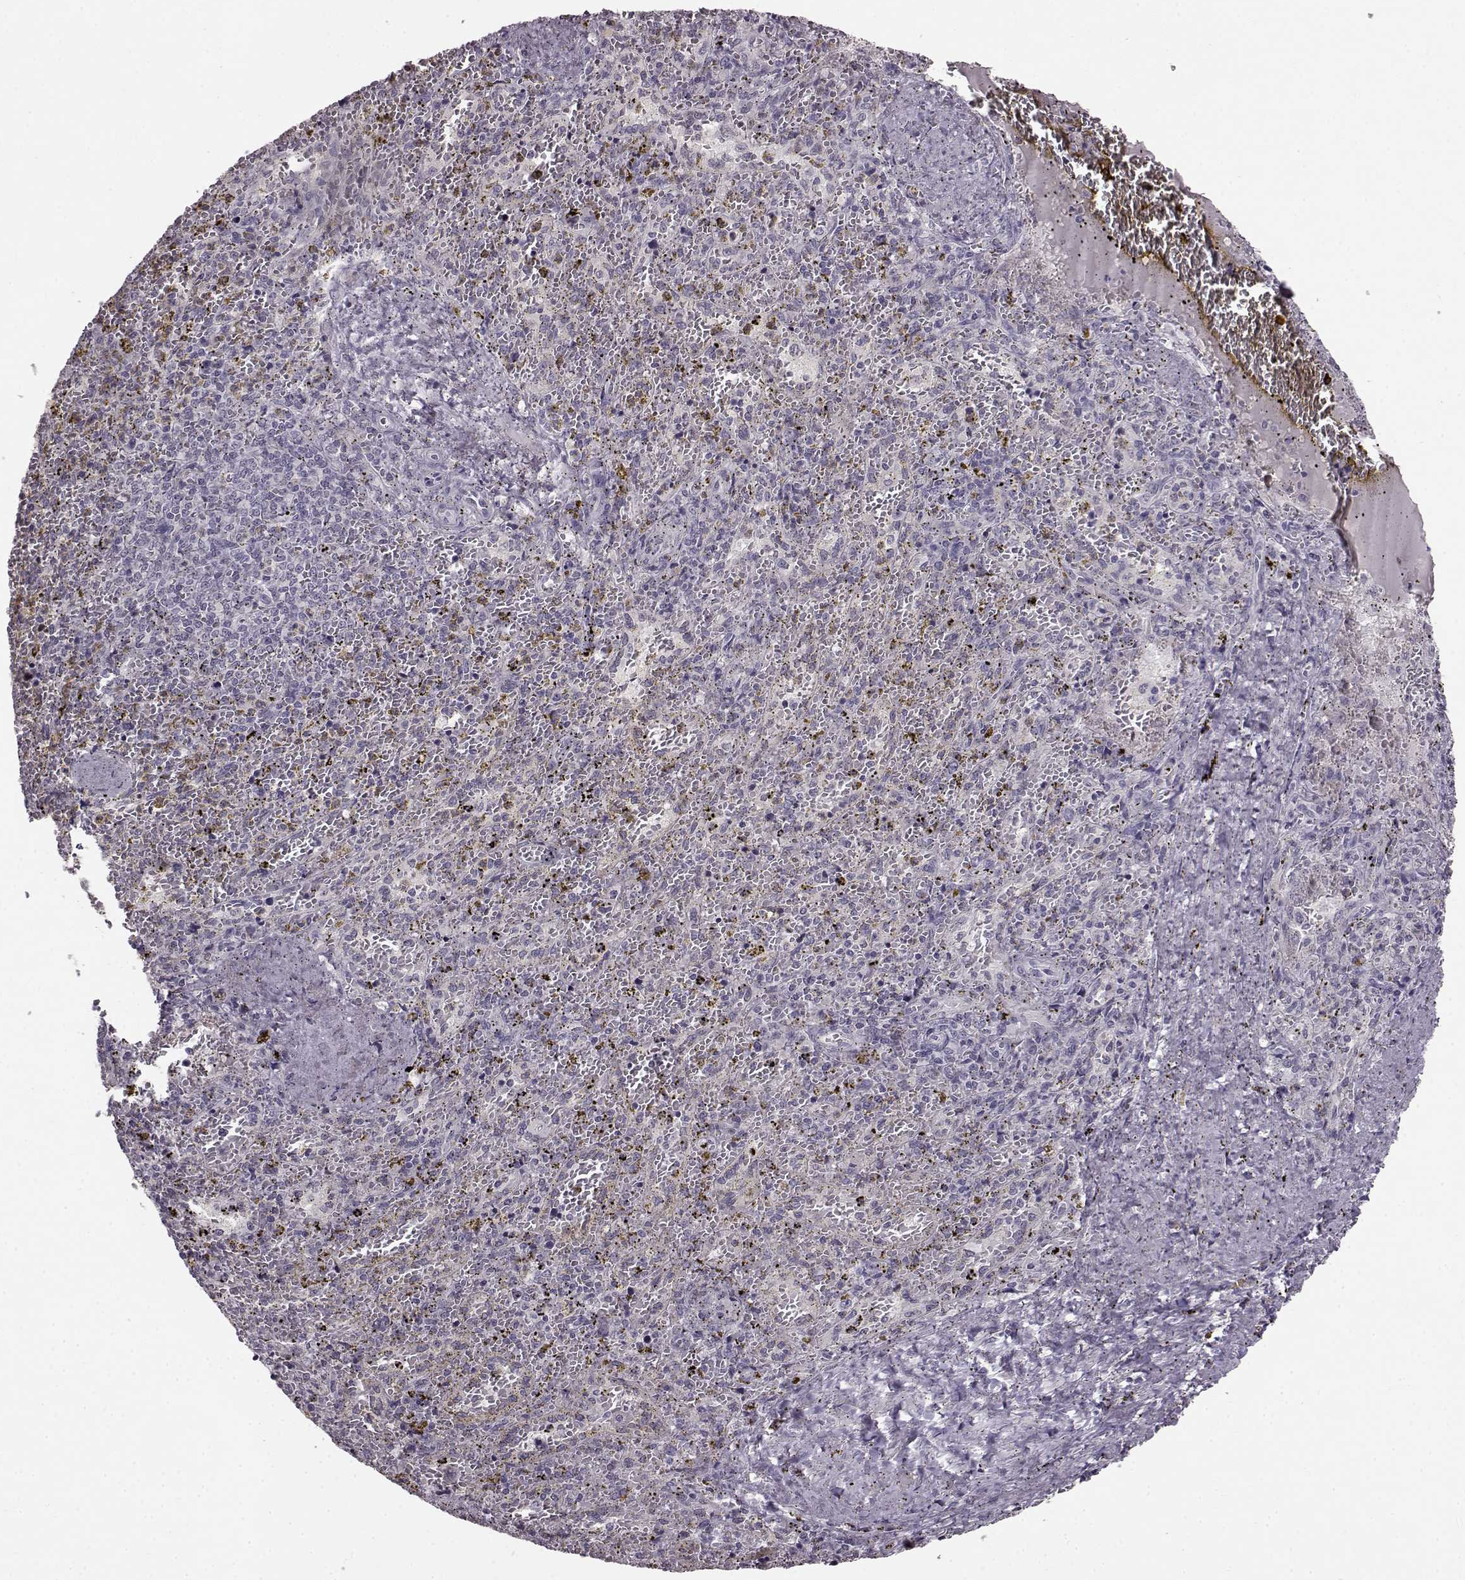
{"staining": {"intensity": "negative", "quantity": "none", "location": "none"}, "tissue": "spleen", "cell_type": "Cells in red pulp", "image_type": "normal", "snomed": [{"axis": "morphology", "description": "Normal tissue, NOS"}, {"axis": "topography", "description": "Spleen"}], "caption": "DAB immunohistochemical staining of normal human spleen displays no significant staining in cells in red pulp.", "gene": "LHB", "patient": {"sex": "female", "age": 50}}